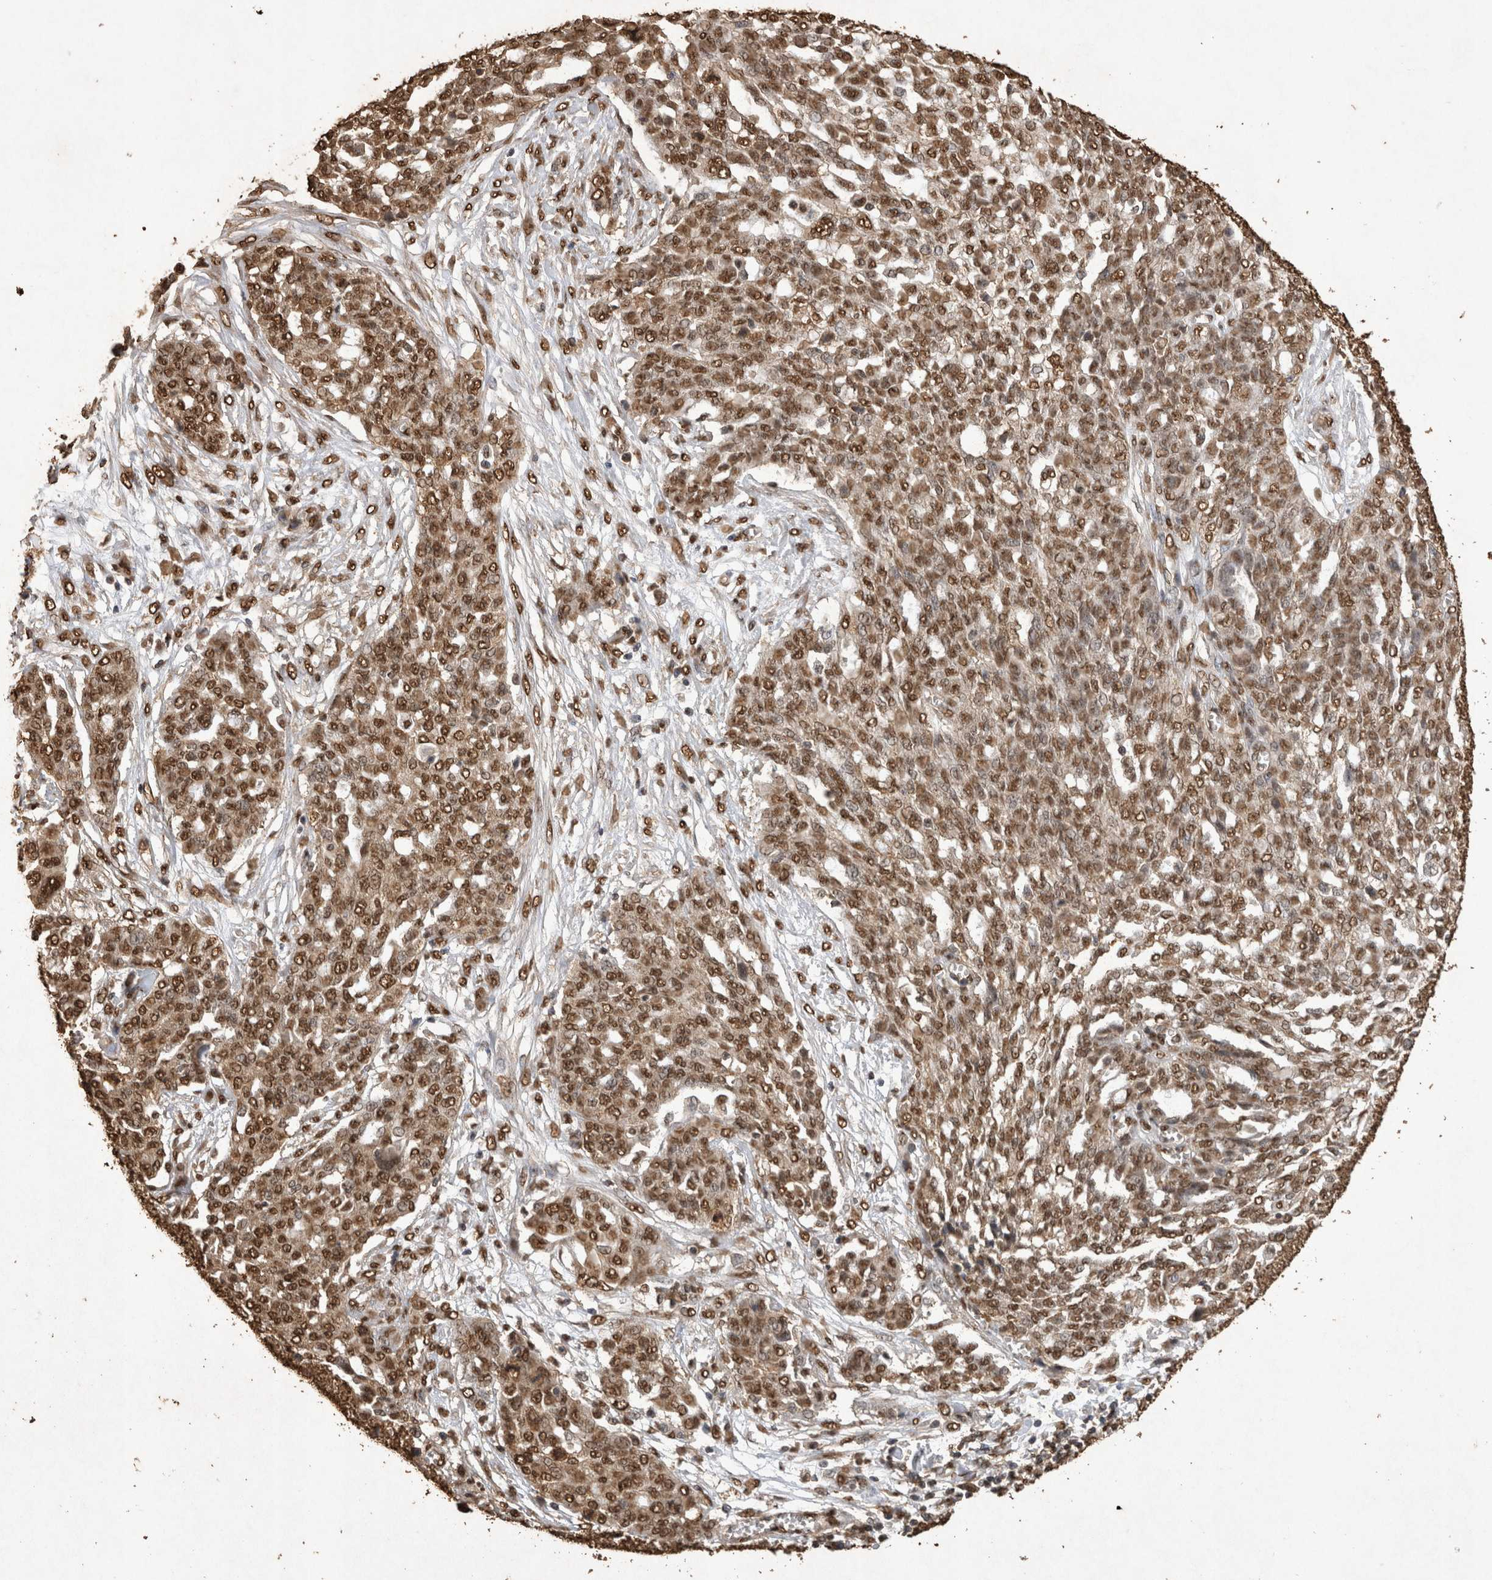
{"staining": {"intensity": "strong", "quantity": "25%-75%", "location": "cytoplasmic/membranous,nuclear"}, "tissue": "ovarian cancer", "cell_type": "Tumor cells", "image_type": "cancer", "snomed": [{"axis": "morphology", "description": "Cystadenocarcinoma, serous, NOS"}, {"axis": "topography", "description": "Soft tissue"}, {"axis": "topography", "description": "Ovary"}], "caption": "A brown stain highlights strong cytoplasmic/membranous and nuclear expression of a protein in ovarian cancer tumor cells.", "gene": "OAS2", "patient": {"sex": "female", "age": 57}}